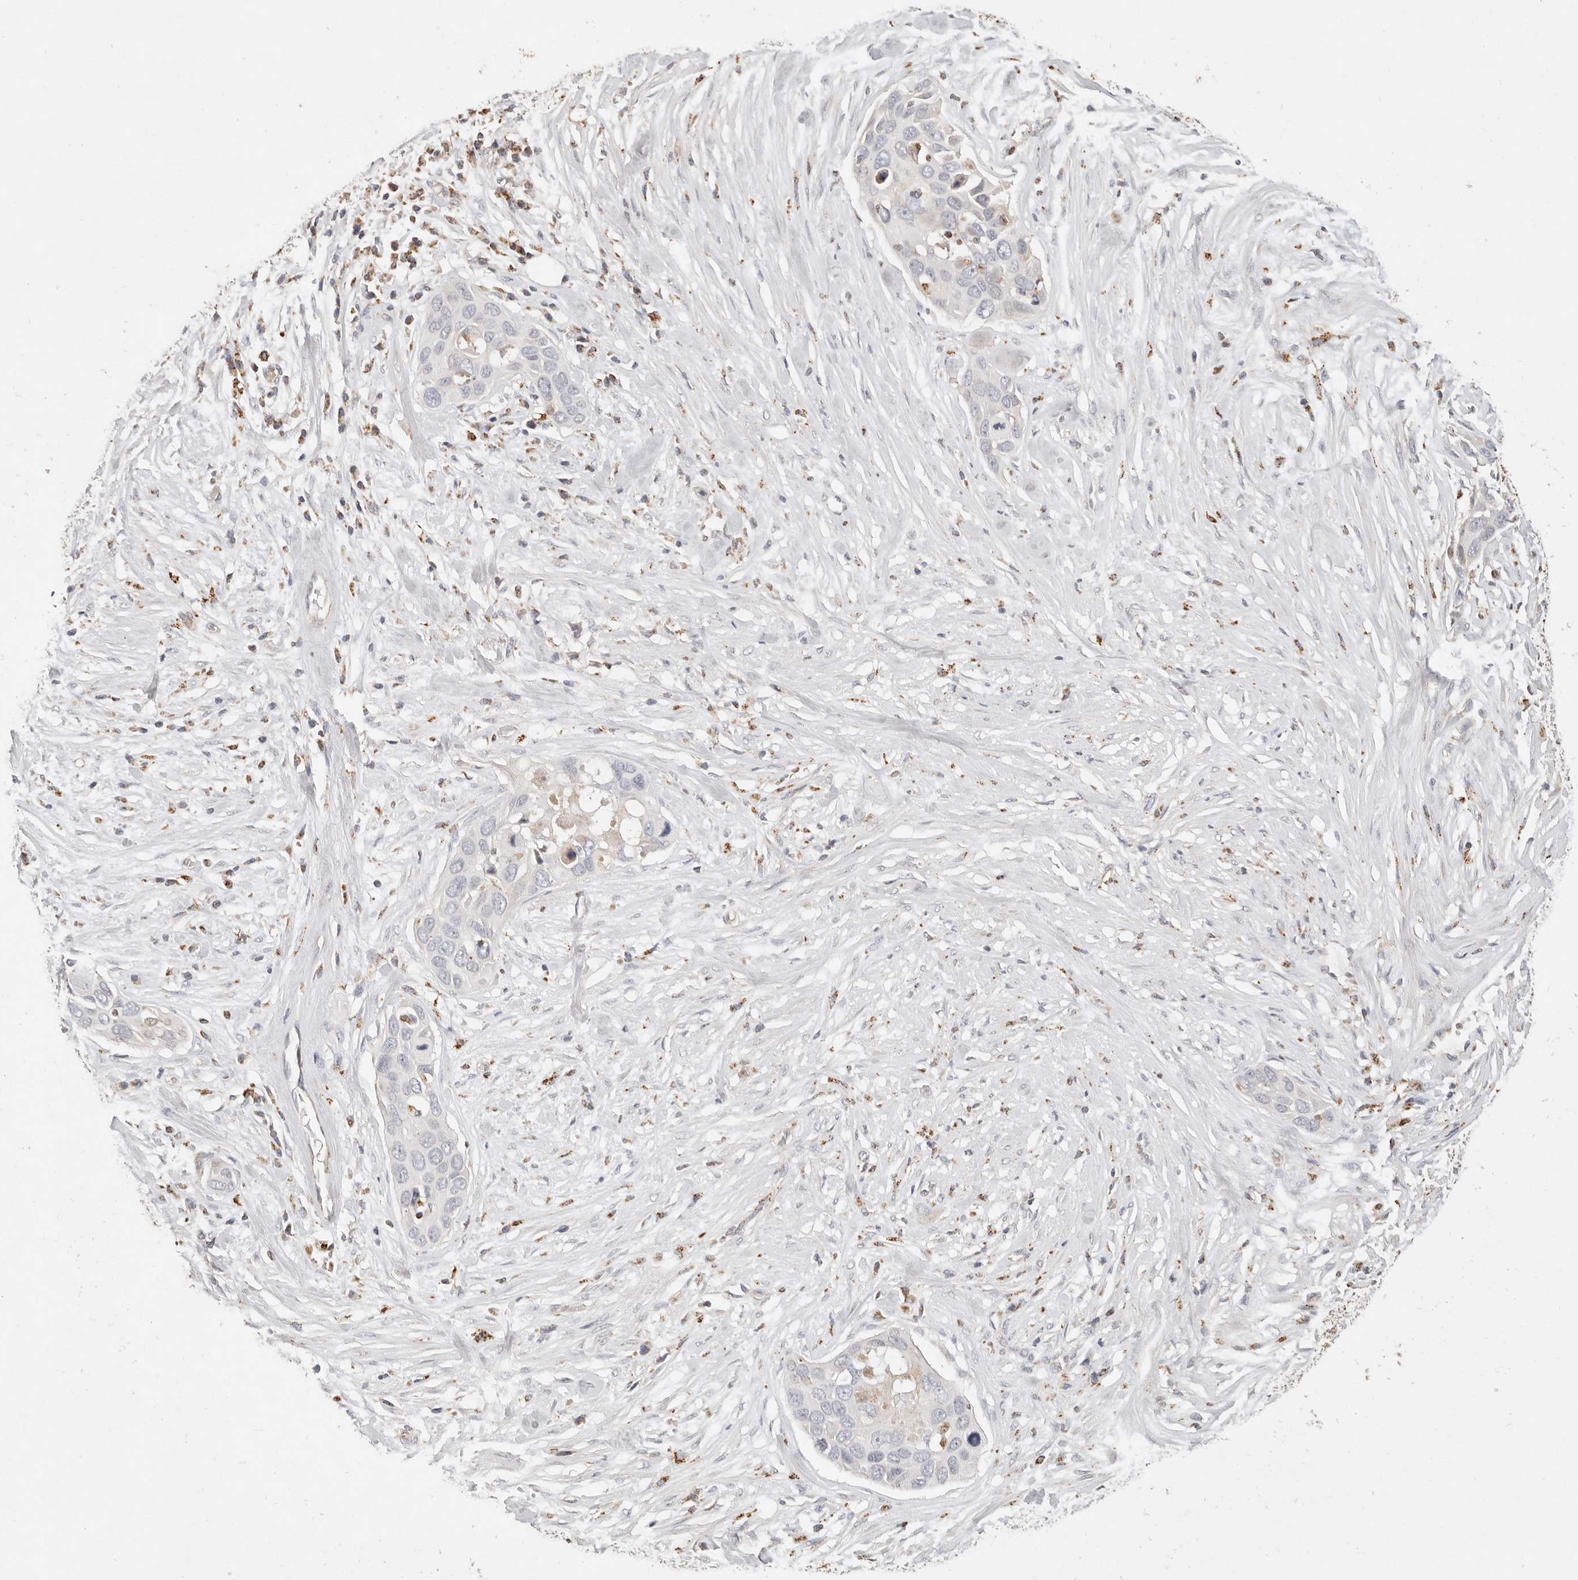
{"staining": {"intensity": "negative", "quantity": "none", "location": "none"}, "tissue": "pancreatic cancer", "cell_type": "Tumor cells", "image_type": "cancer", "snomed": [{"axis": "morphology", "description": "Adenocarcinoma, NOS"}, {"axis": "topography", "description": "Pancreas"}], "caption": "A photomicrograph of pancreatic adenocarcinoma stained for a protein shows no brown staining in tumor cells.", "gene": "ARHGEF10L", "patient": {"sex": "female", "age": 60}}